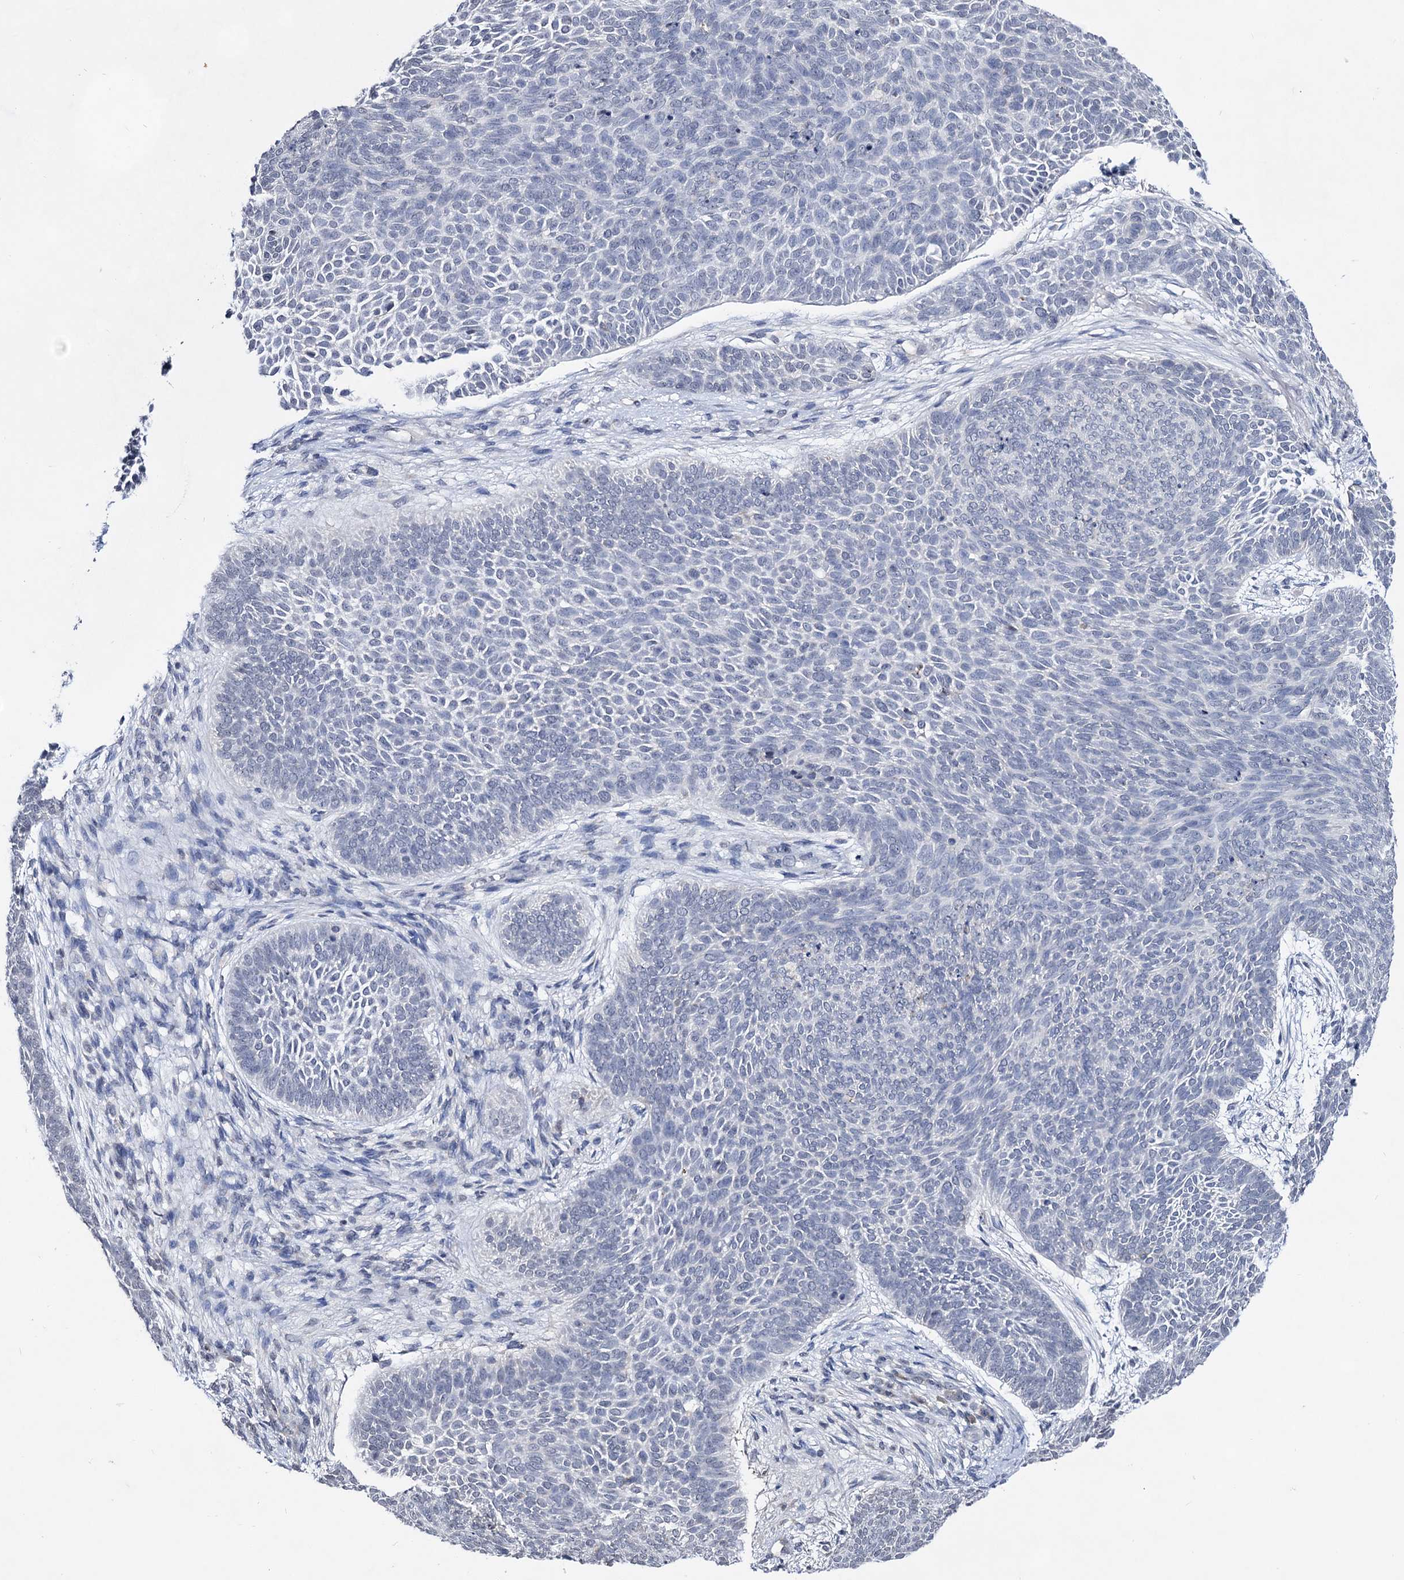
{"staining": {"intensity": "negative", "quantity": "none", "location": "none"}, "tissue": "skin cancer", "cell_type": "Tumor cells", "image_type": "cancer", "snomed": [{"axis": "morphology", "description": "Basal cell carcinoma"}, {"axis": "topography", "description": "Skin"}], "caption": "An image of basal cell carcinoma (skin) stained for a protein shows no brown staining in tumor cells.", "gene": "PLIN1", "patient": {"sex": "male", "age": 85}}